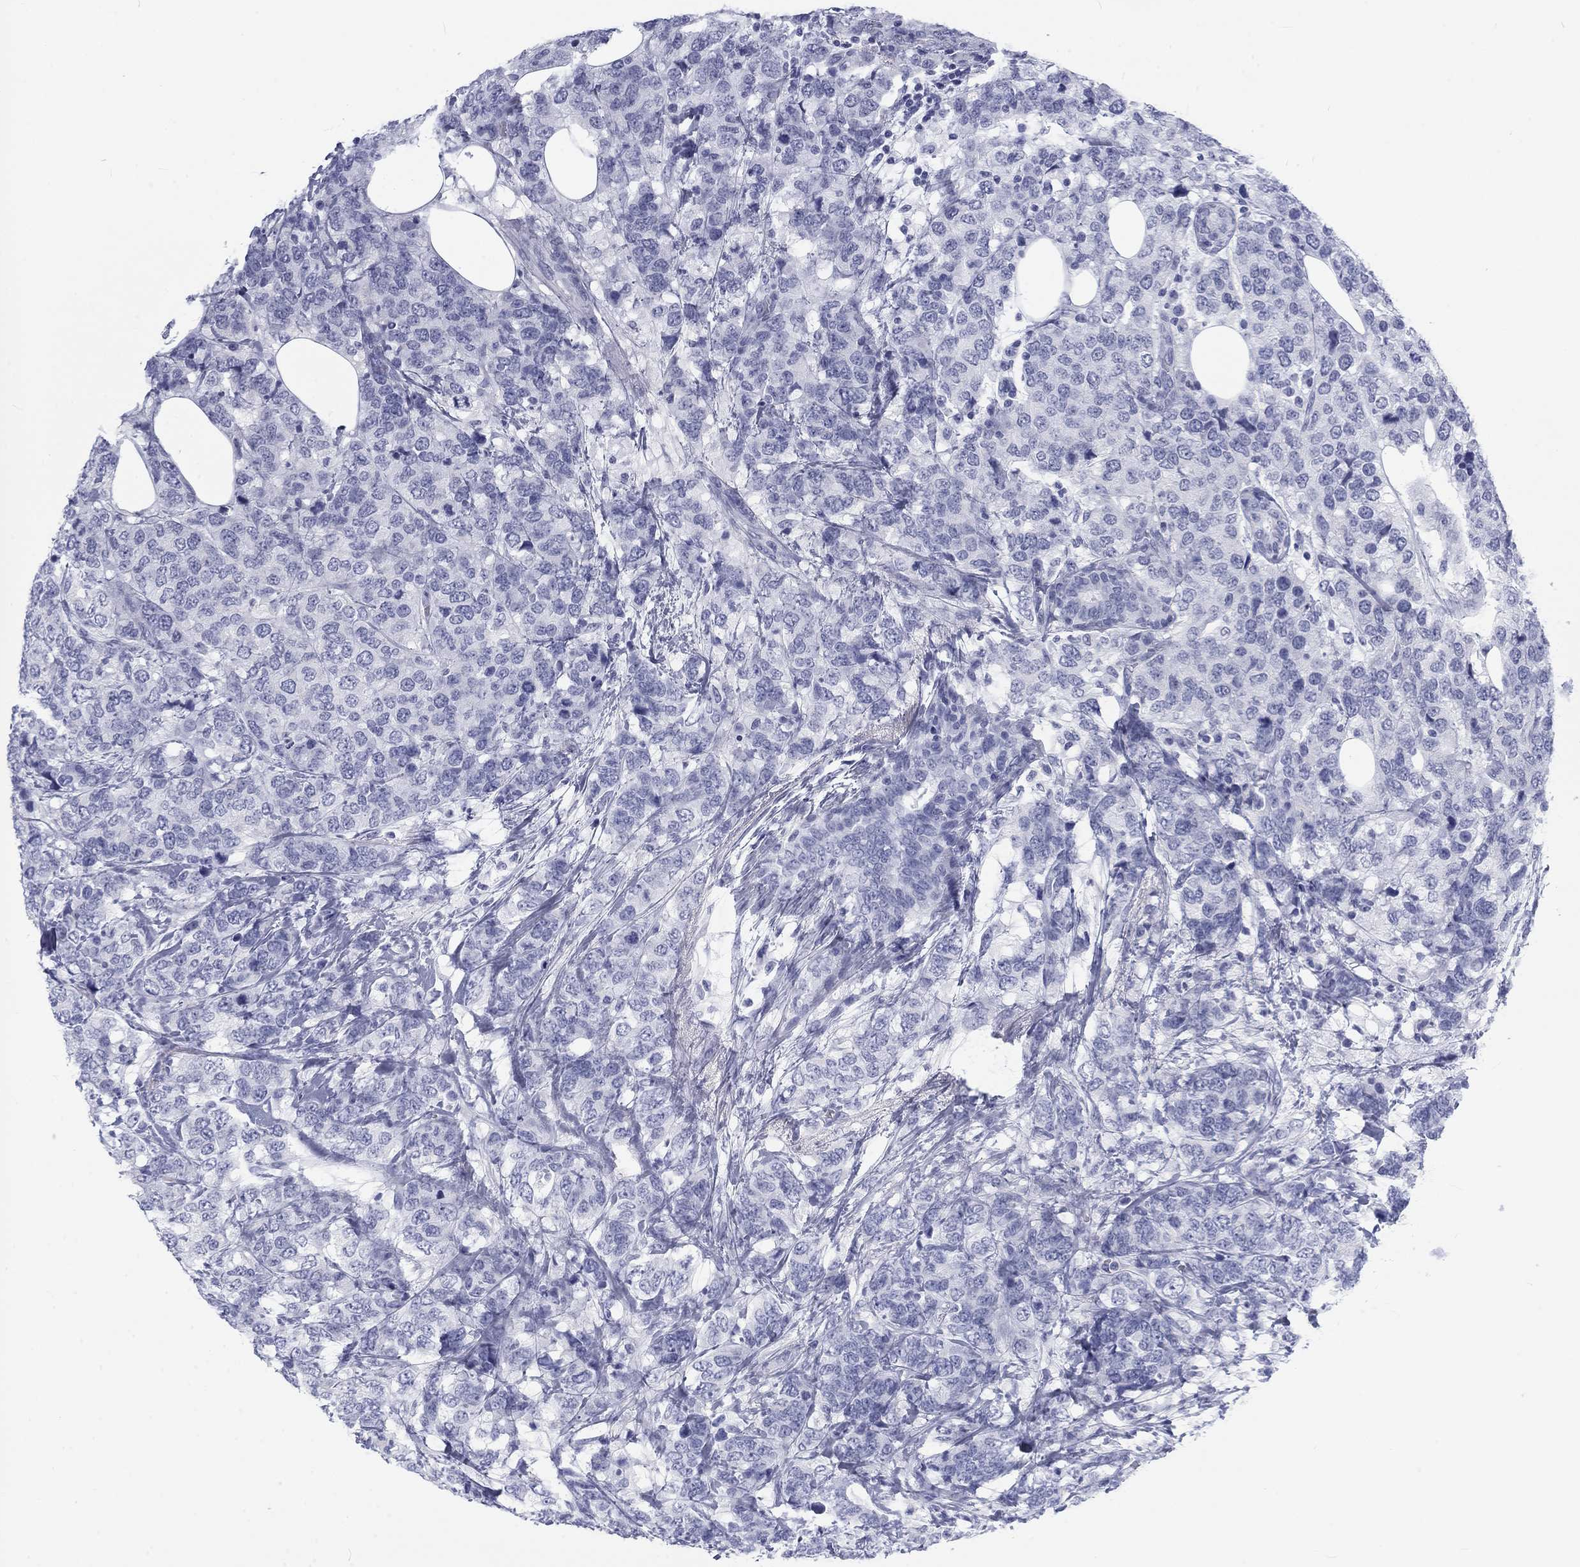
{"staining": {"intensity": "negative", "quantity": "none", "location": "none"}, "tissue": "breast cancer", "cell_type": "Tumor cells", "image_type": "cancer", "snomed": [{"axis": "morphology", "description": "Lobular carcinoma"}, {"axis": "topography", "description": "Breast"}], "caption": "Immunohistochemistry micrograph of breast lobular carcinoma stained for a protein (brown), which reveals no expression in tumor cells.", "gene": "CALB1", "patient": {"sex": "female", "age": 59}}